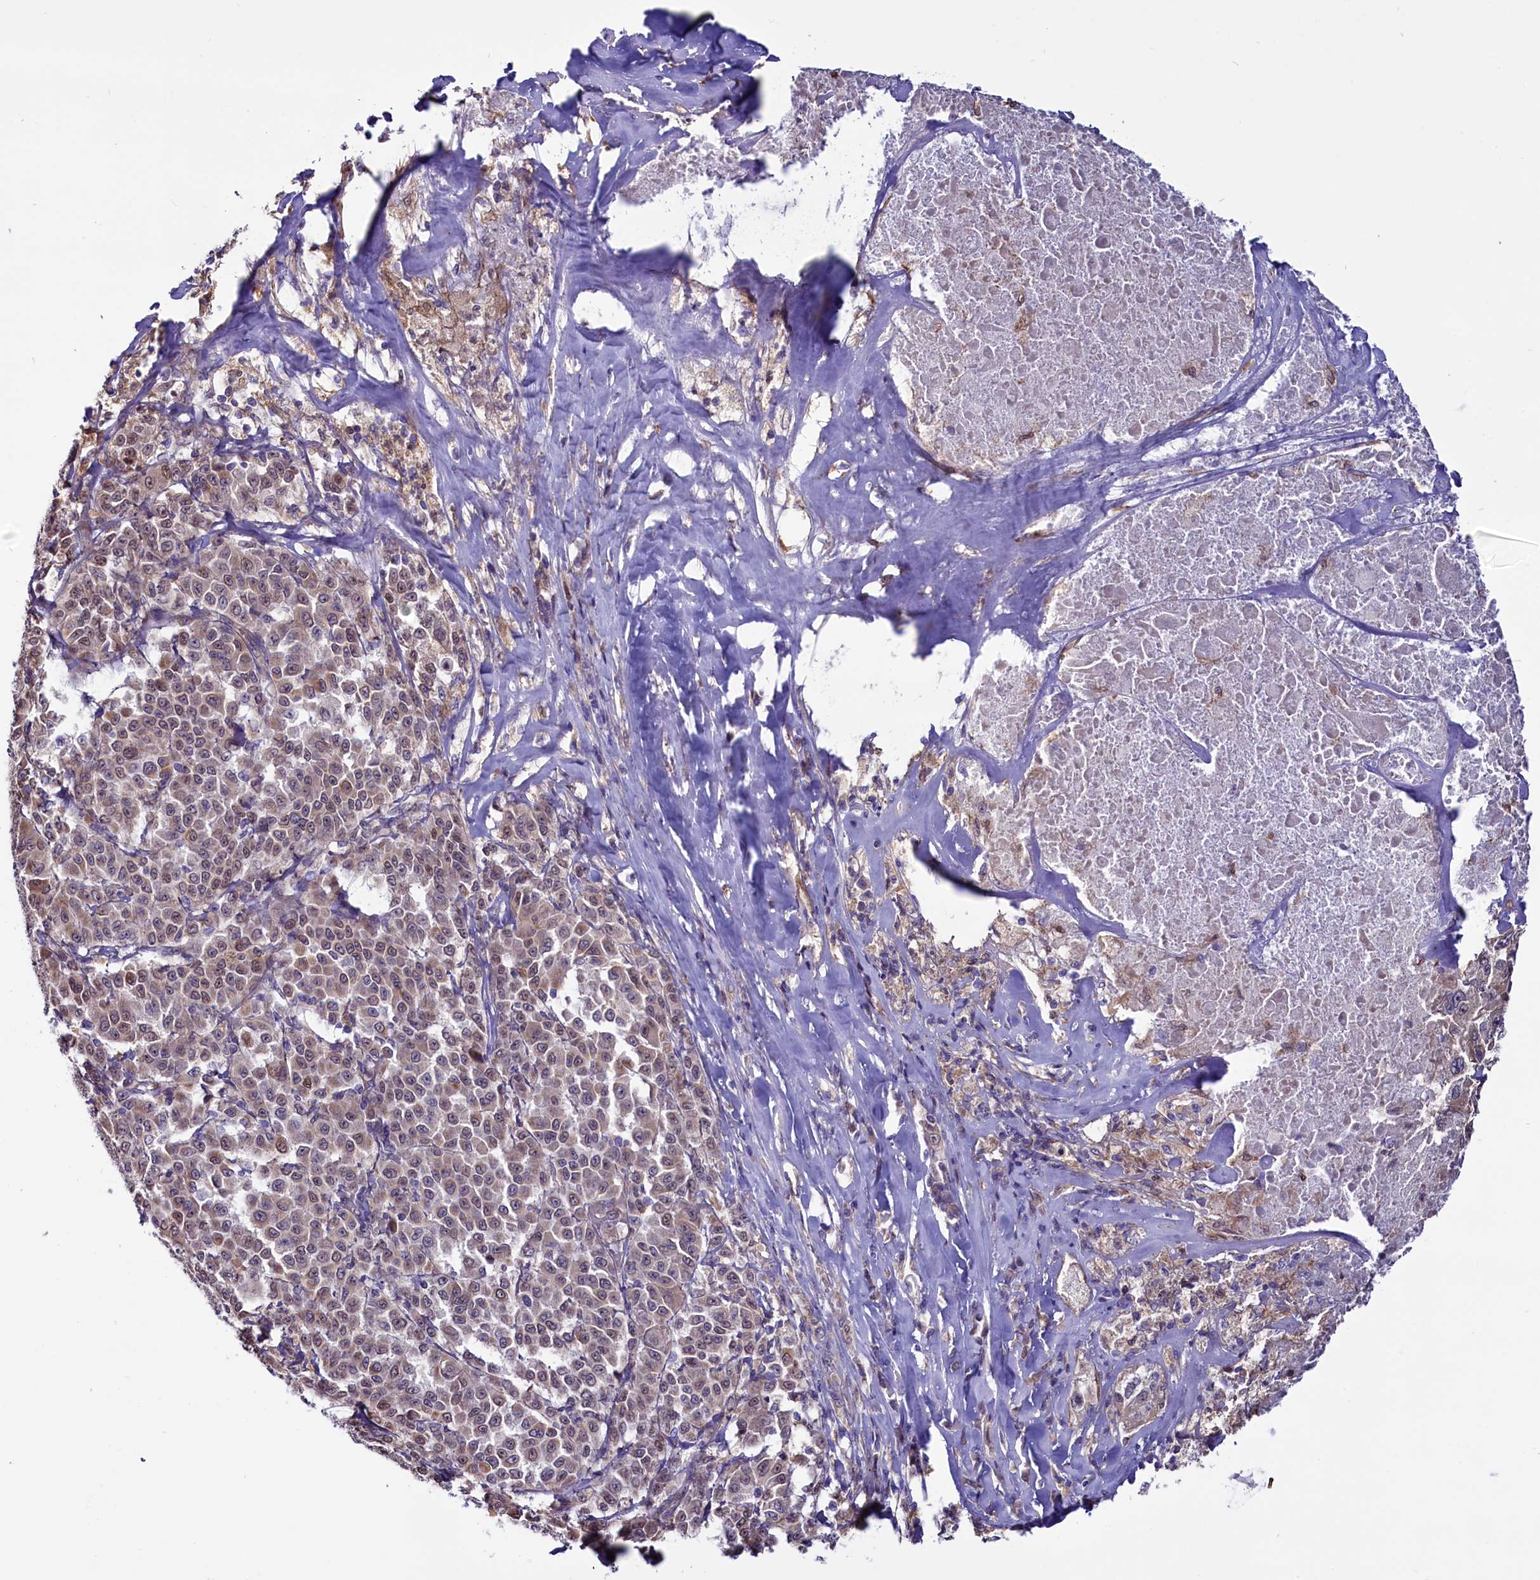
{"staining": {"intensity": "weak", "quantity": "25%-75%", "location": "cytoplasmic/membranous,nuclear"}, "tissue": "melanoma", "cell_type": "Tumor cells", "image_type": "cancer", "snomed": [{"axis": "morphology", "description": "Malignant melanoma, Metastatic site"}, {"axis": "topography", "description": "Lymph node"}], "caption": "A high-resolution histopathology image shows IHC staining of malignant melanoma (metastatic site), which demonstrates weak cytoplasmic/membranous and nuclear staining in about 25%-75% of tumor cells.", "gene": "PDILT", "patient": {"sex": "male", "age": 62}}